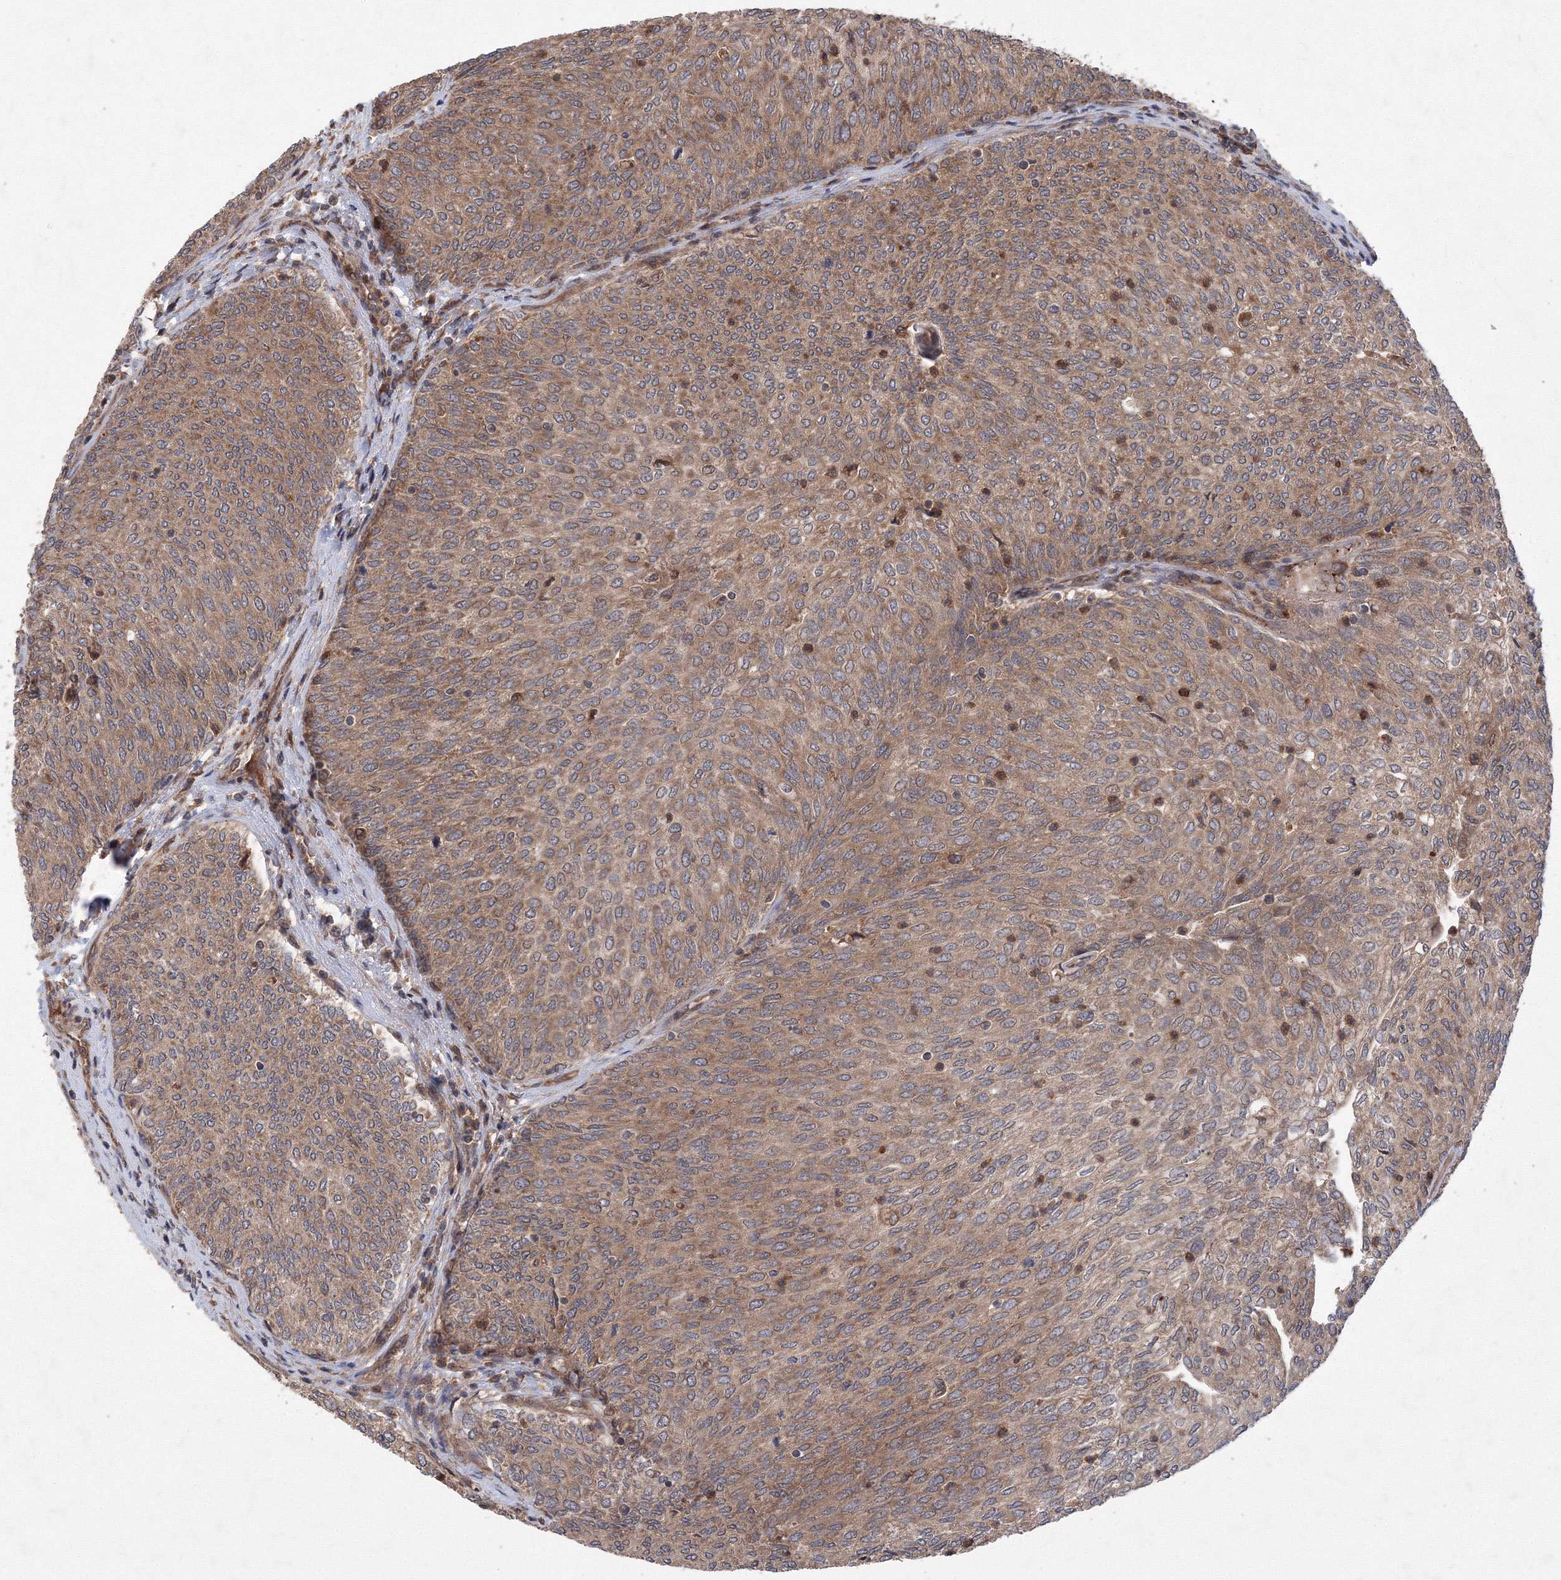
{"staining": {"intensity": "moderate", "quantity": ">75%", "location": "cytoplasmic/membranous"}, "tissue": "urothelial cancer", "cell_type": "Tumor cells", "image_type": "cancer", "snomed": [{"axis": "morphology", "description": "Urothelial carcinoma, Low grade"}, {"axis": "topography", "description": "Urinary bladder"}], "caption": "A medium amount of moderate cytoplasmic/membranous positivity is present in approximately >75% of tumor cells in low-grade urothelial carcinoma tissue.", "gene": "ATG3", "patient": {"sex": "female", "age": 79}}